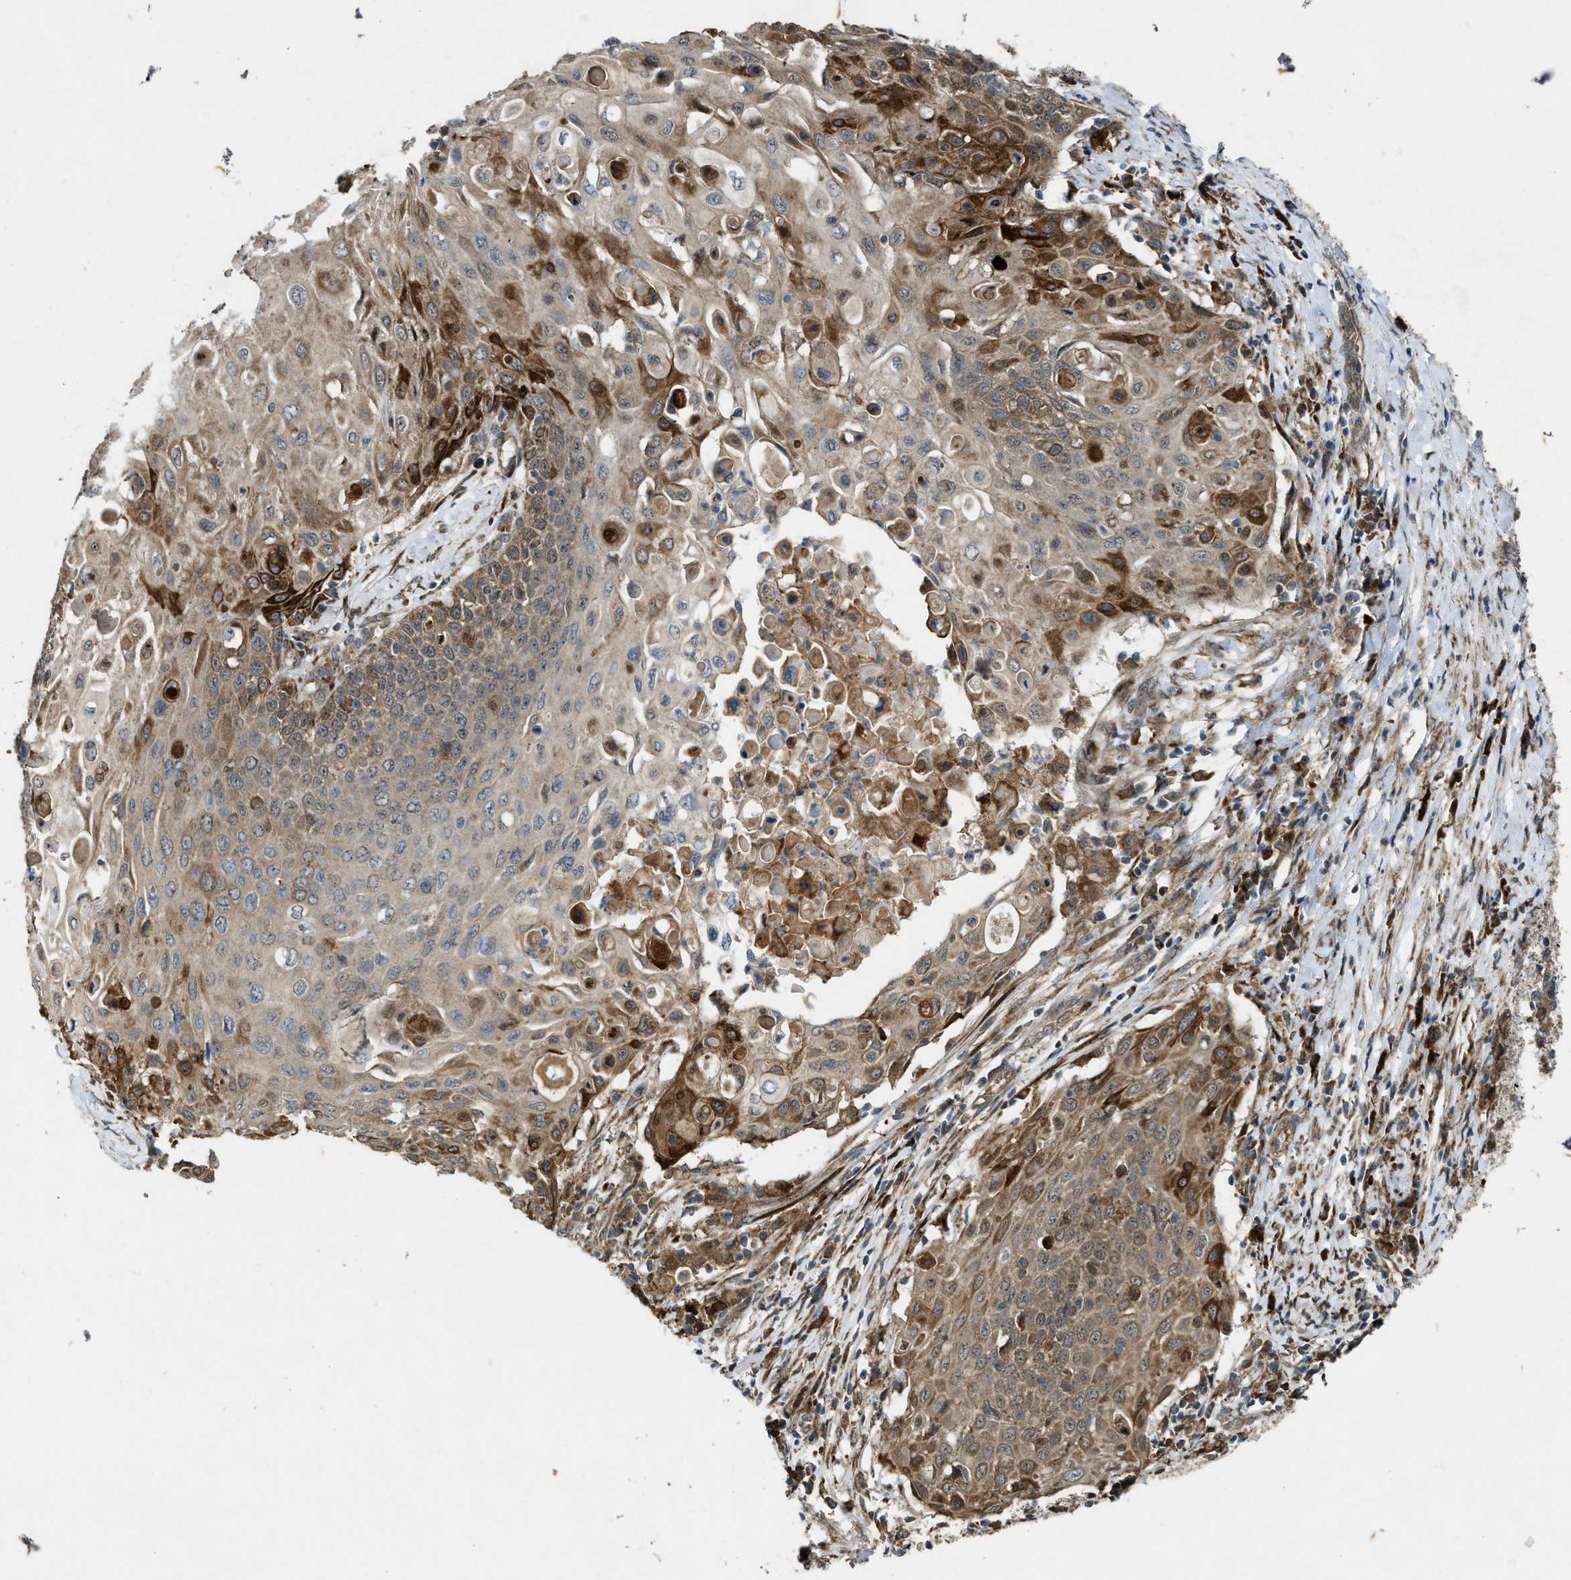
{"staining": {"intensity": "moderate", "quantity": ">75%", "location": "cytoplasmic/membranous"}, "tissue": "cervical cancer", "cell_type": "Tumor cells", "image_type": "cancer", "snomed": [{"axis": "morphology", "description": "Squamous cell carcinoma, NOS"}, {"axis": "topography", "description": "Cervix"}], "caption": "Cervical cancer (squamous cell carcinoma) stained with a protein marker demonstrates moderate staining in tumor cells.", "gene": "LRRC72", "patient": {"sex": "female", "age": 39}}